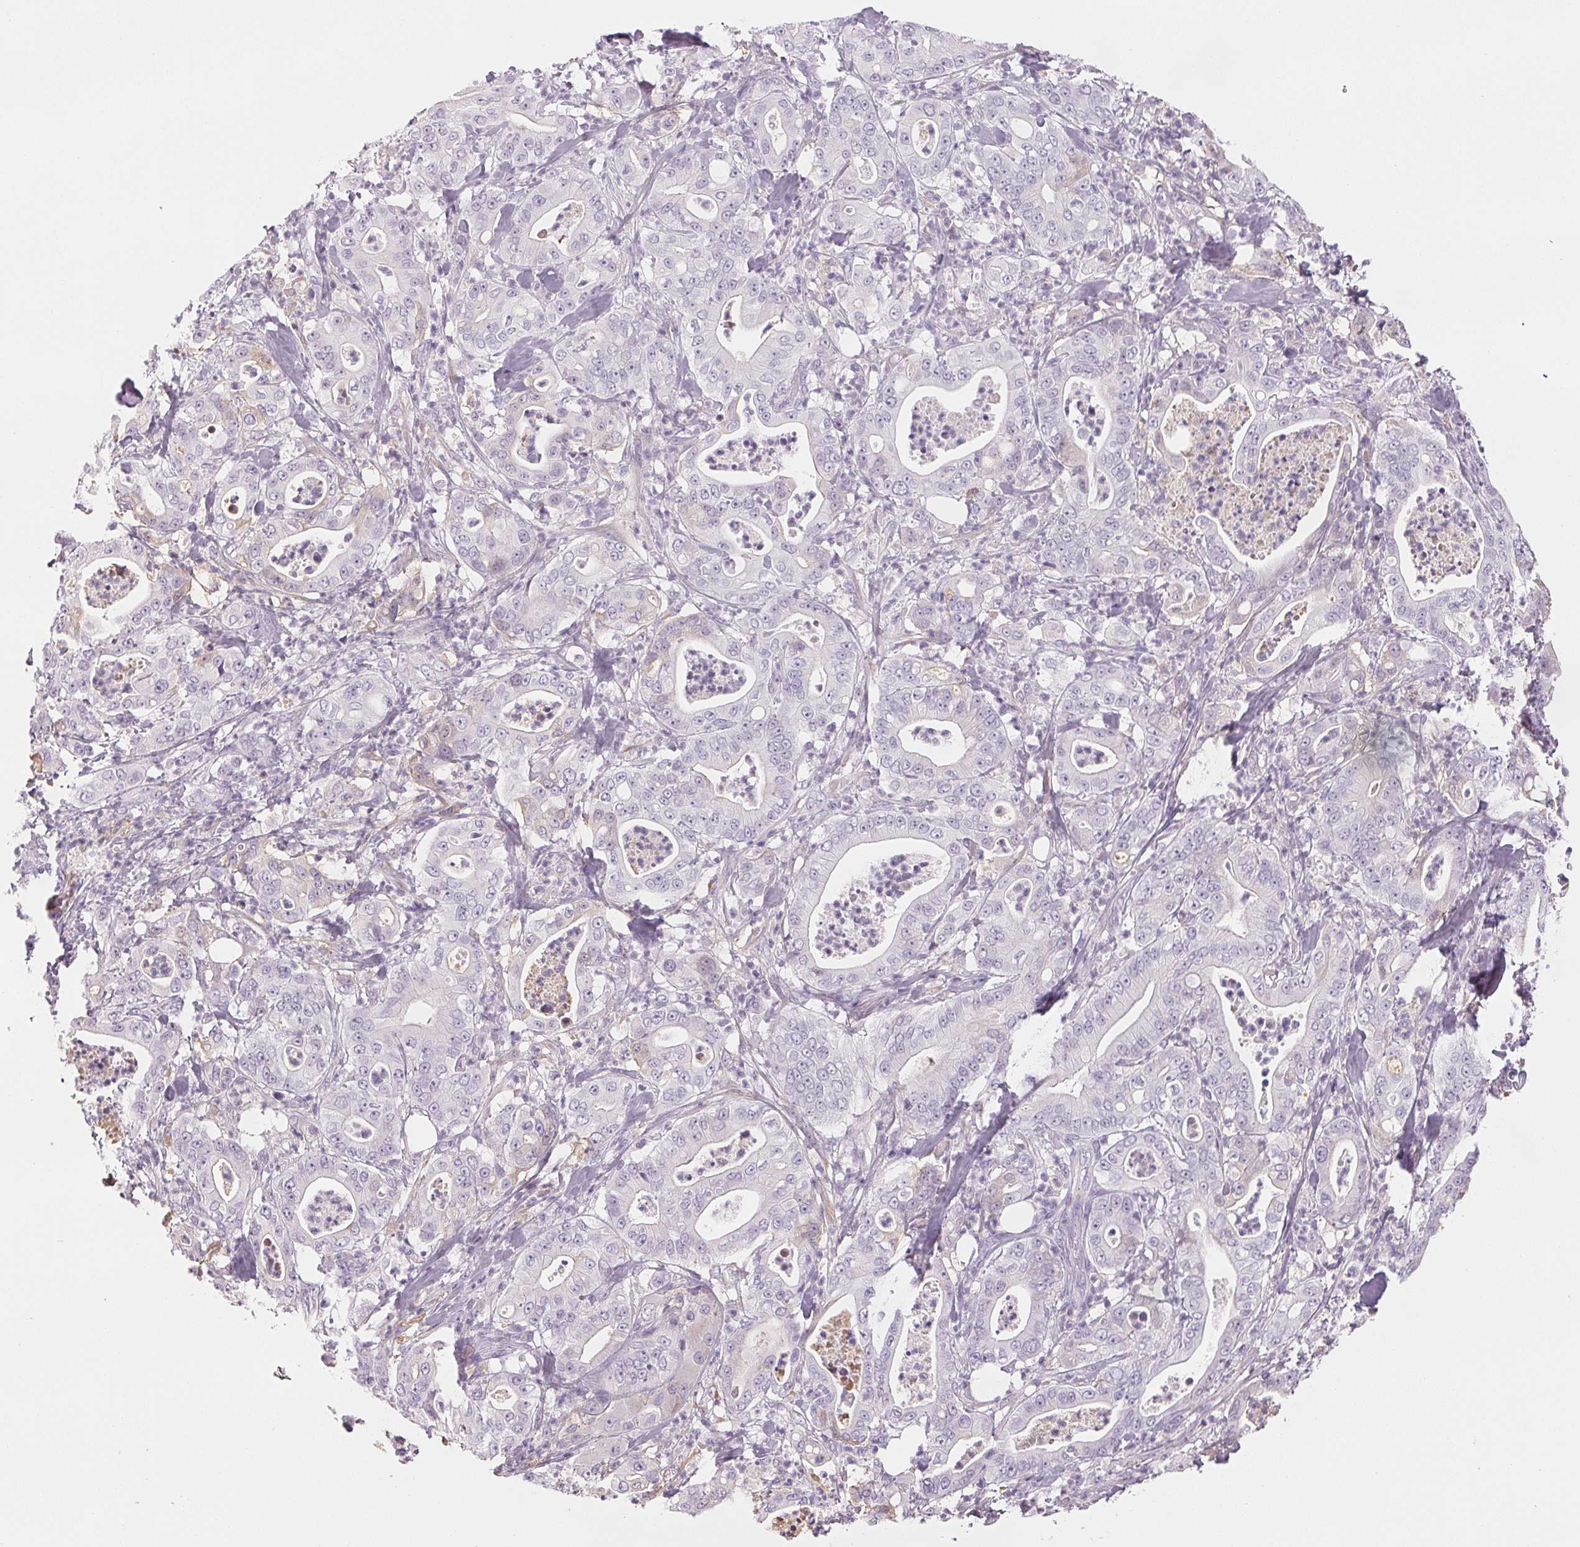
{"staining": {"intensity": "negative", "quantity": "none", "location": "none"}, "tissue": "pancreatic cancer", "cell_type": "Tumor cells", "image_type": "cancer", "snomed": [{"axis": "morphology", "description": "Adenocarcinoma, NOS"}, {"axis": "topography", "description": "Pancreas"}], "caption": "Immunohistochemistry photomicrograph of human pancreatic adenocarcinoma stained for a protein (brown), which exhibits no positivity in tumor cells.", "gene": "COL7A1", "patient": {"sex": "male", "age": 71}}